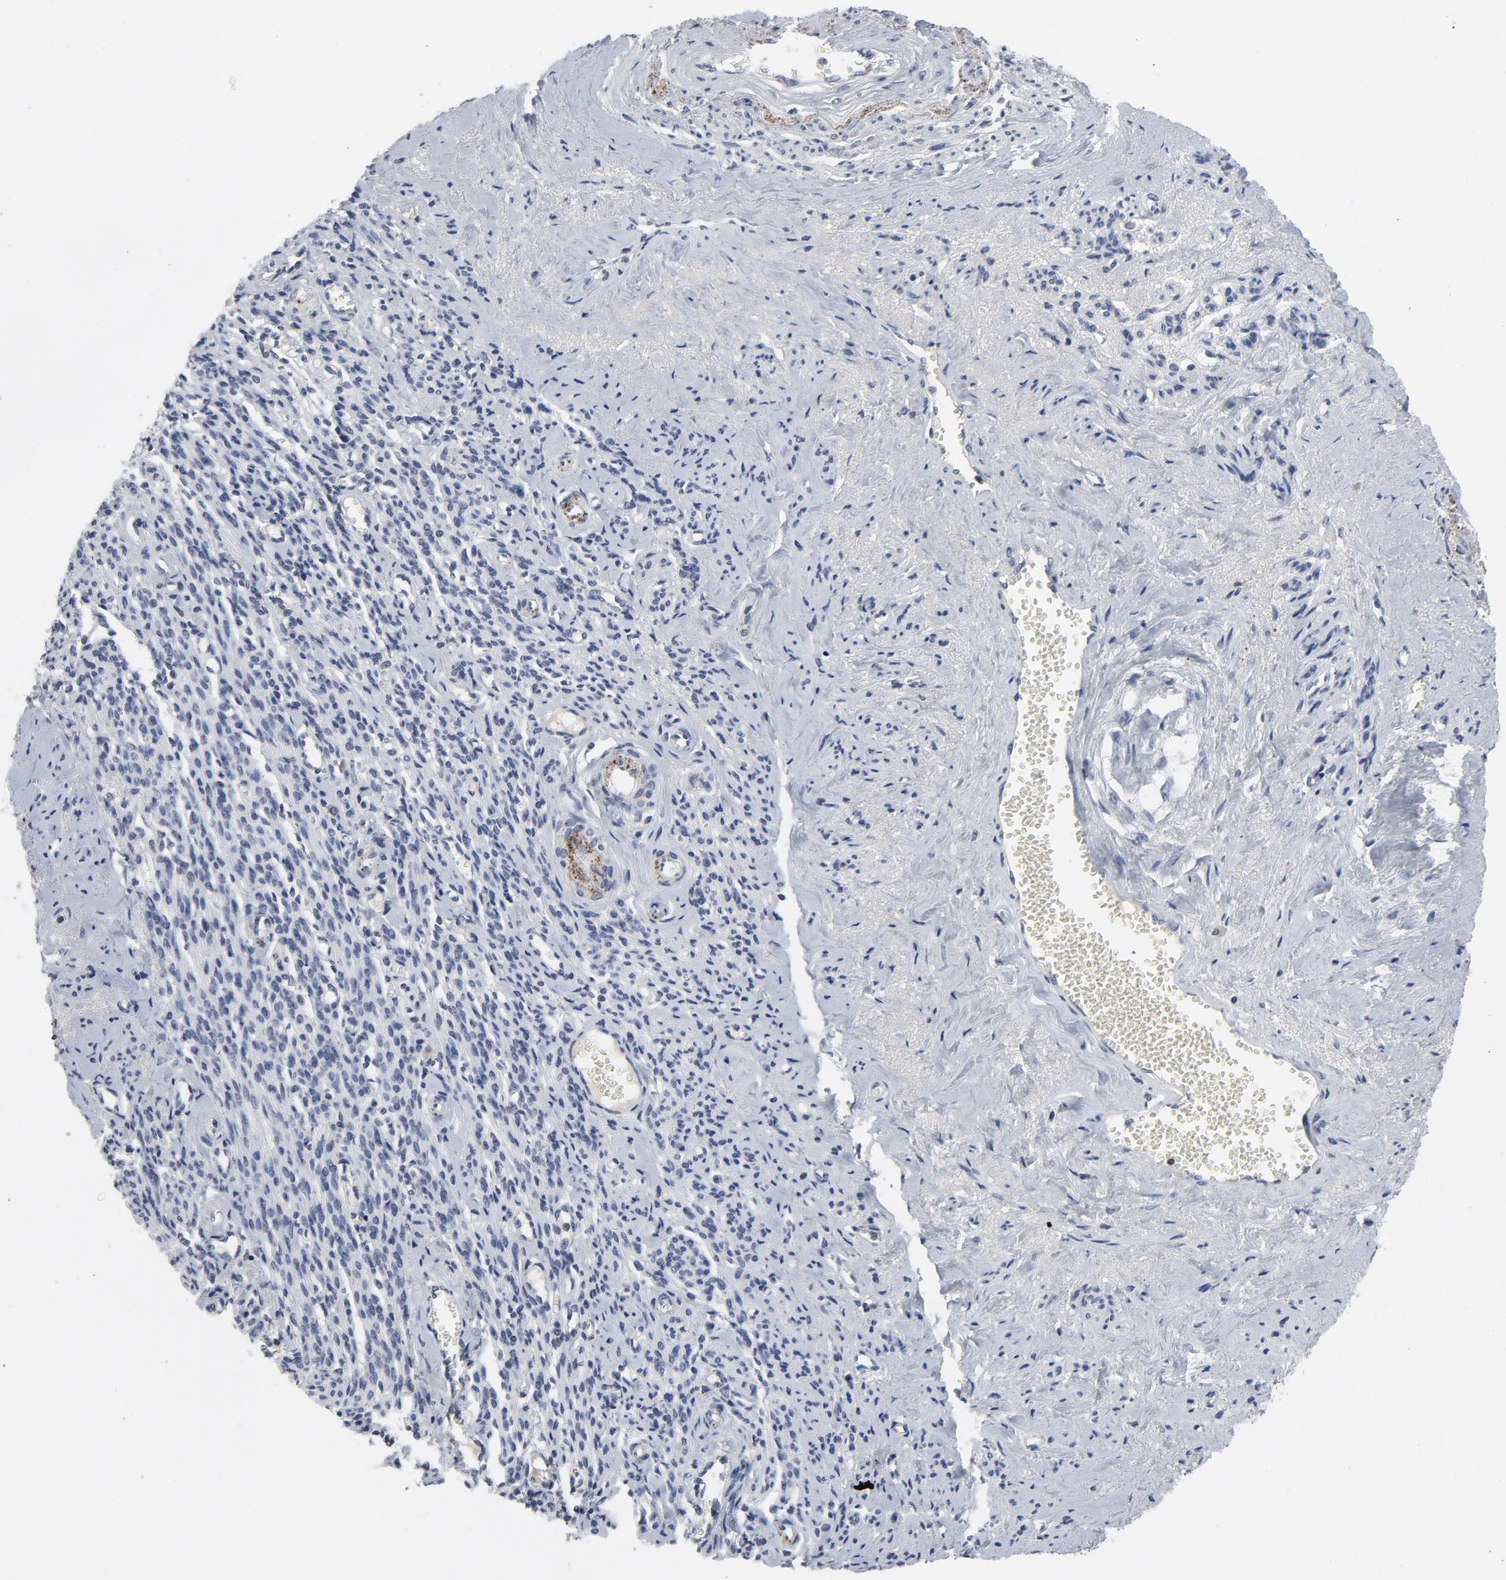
{"staining": {"intensity": "negative", "quantity": "none", "location": "none"}, "tissue": "endometrial cancer", "cell_type": "Tumor cells", "image_type": "cancer", "snomed": [{"axis": "morphology", "description": "Adenocarcinoma, NOS"}, {"axis": "topography", "description": "Endometrium"}], "caption": "Image shows no protein positivity in tumor cells of adenocarcinoma (endometrial) tissue.", "gene": "TCL1A", "patient": {"sex": "female", "age": 75}}